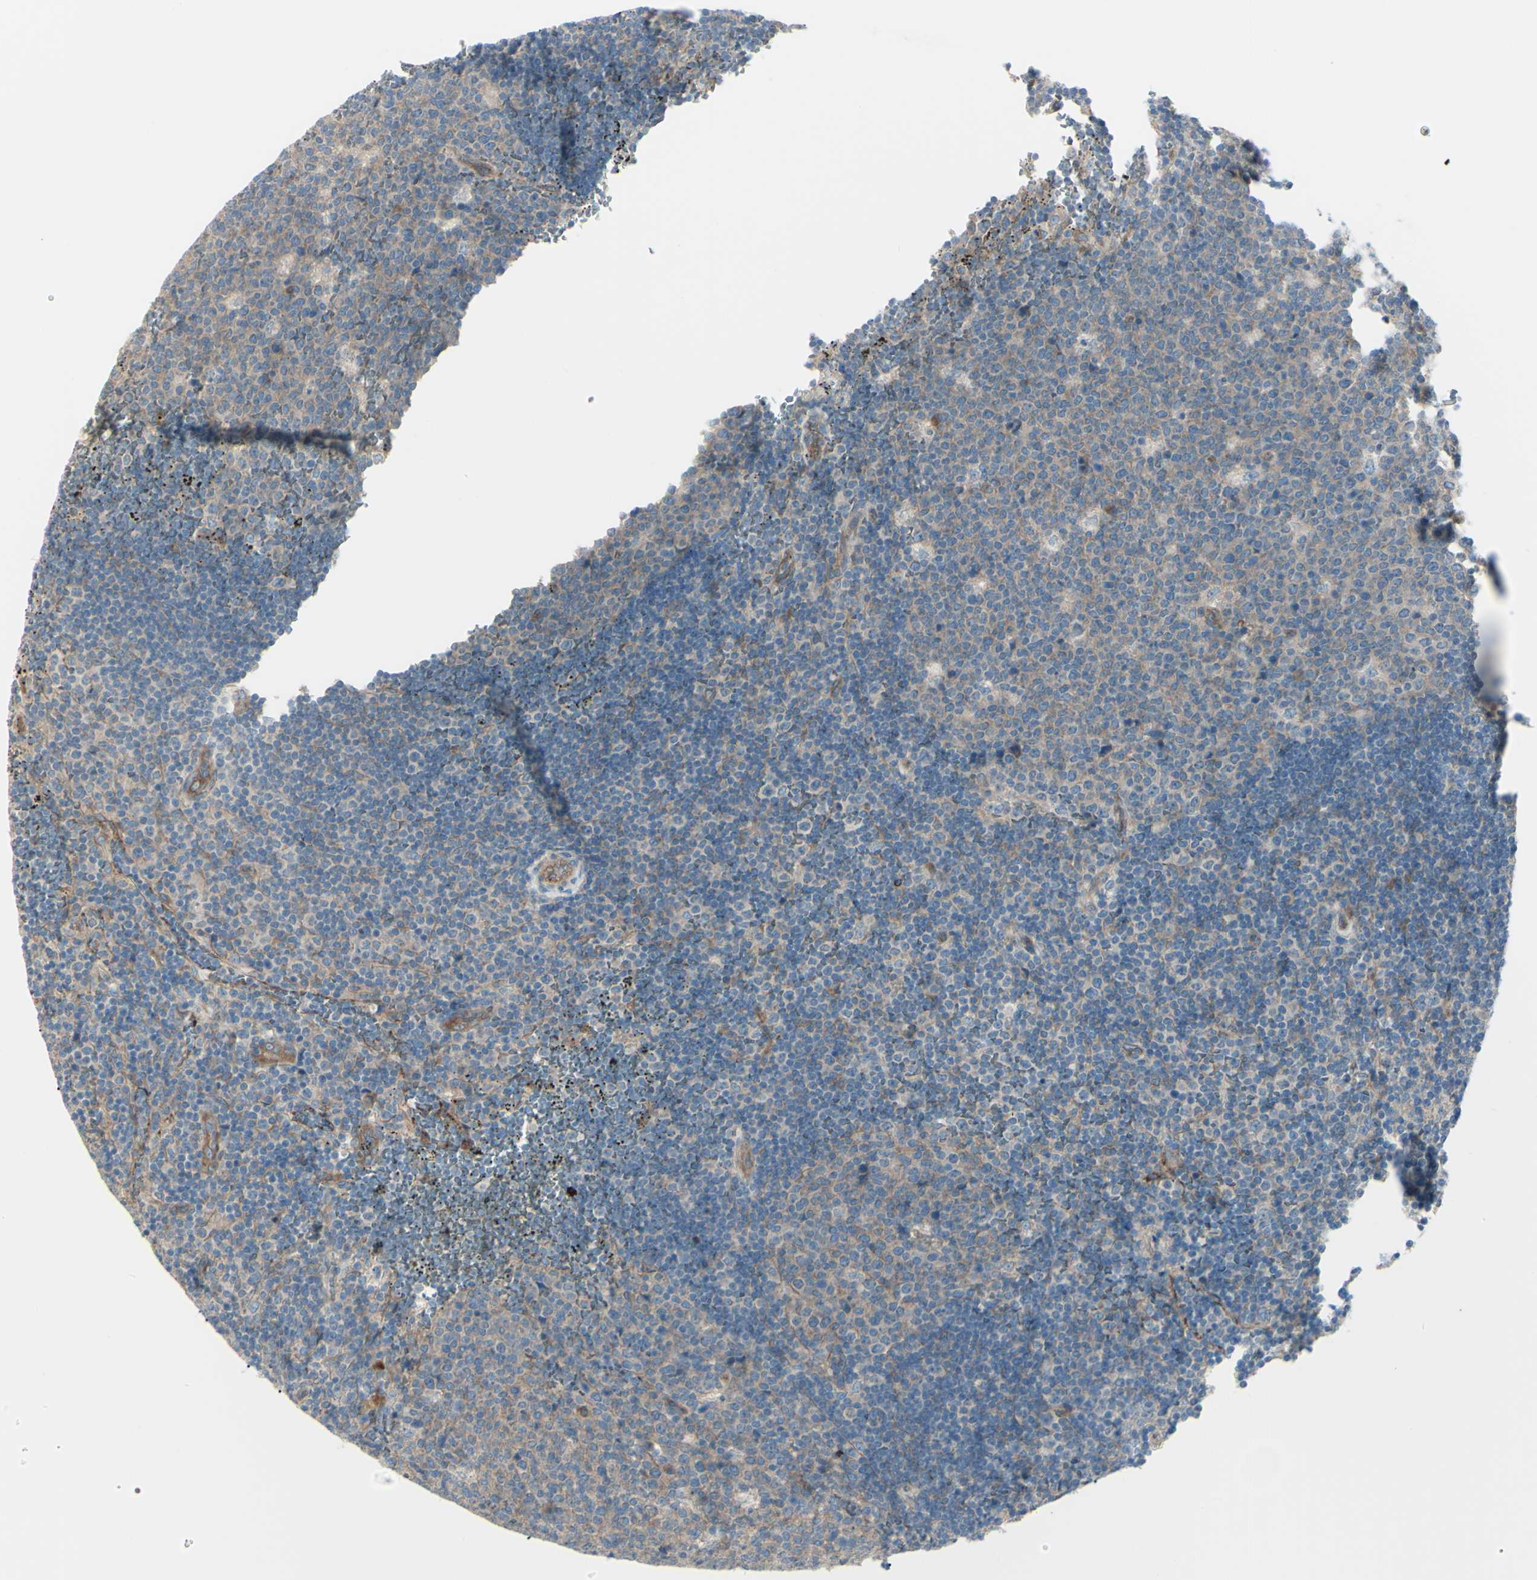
{"staining": {"intensity": "moderate", "quantity": ">75%", "location": "cytoplasmic/membranous"}, "tissue": "lymph node", "cell_type": "Germinal center cells", "image_type": "normal", "snomed": [{"axis": "morphology", "description": "Normal tissue, NOS"}, {"axis": "topography", "description": "Lymph node"}, {"axis": "topography", "description": "Salivary gland"}], "caption": "The immunohistochemical stain labels moderate cytoplasmic/membranous positivity in germinal center cells of normal lymph node.", "gene": "PCDHGA10", "patient": {"sex": "male", "age": 8}}